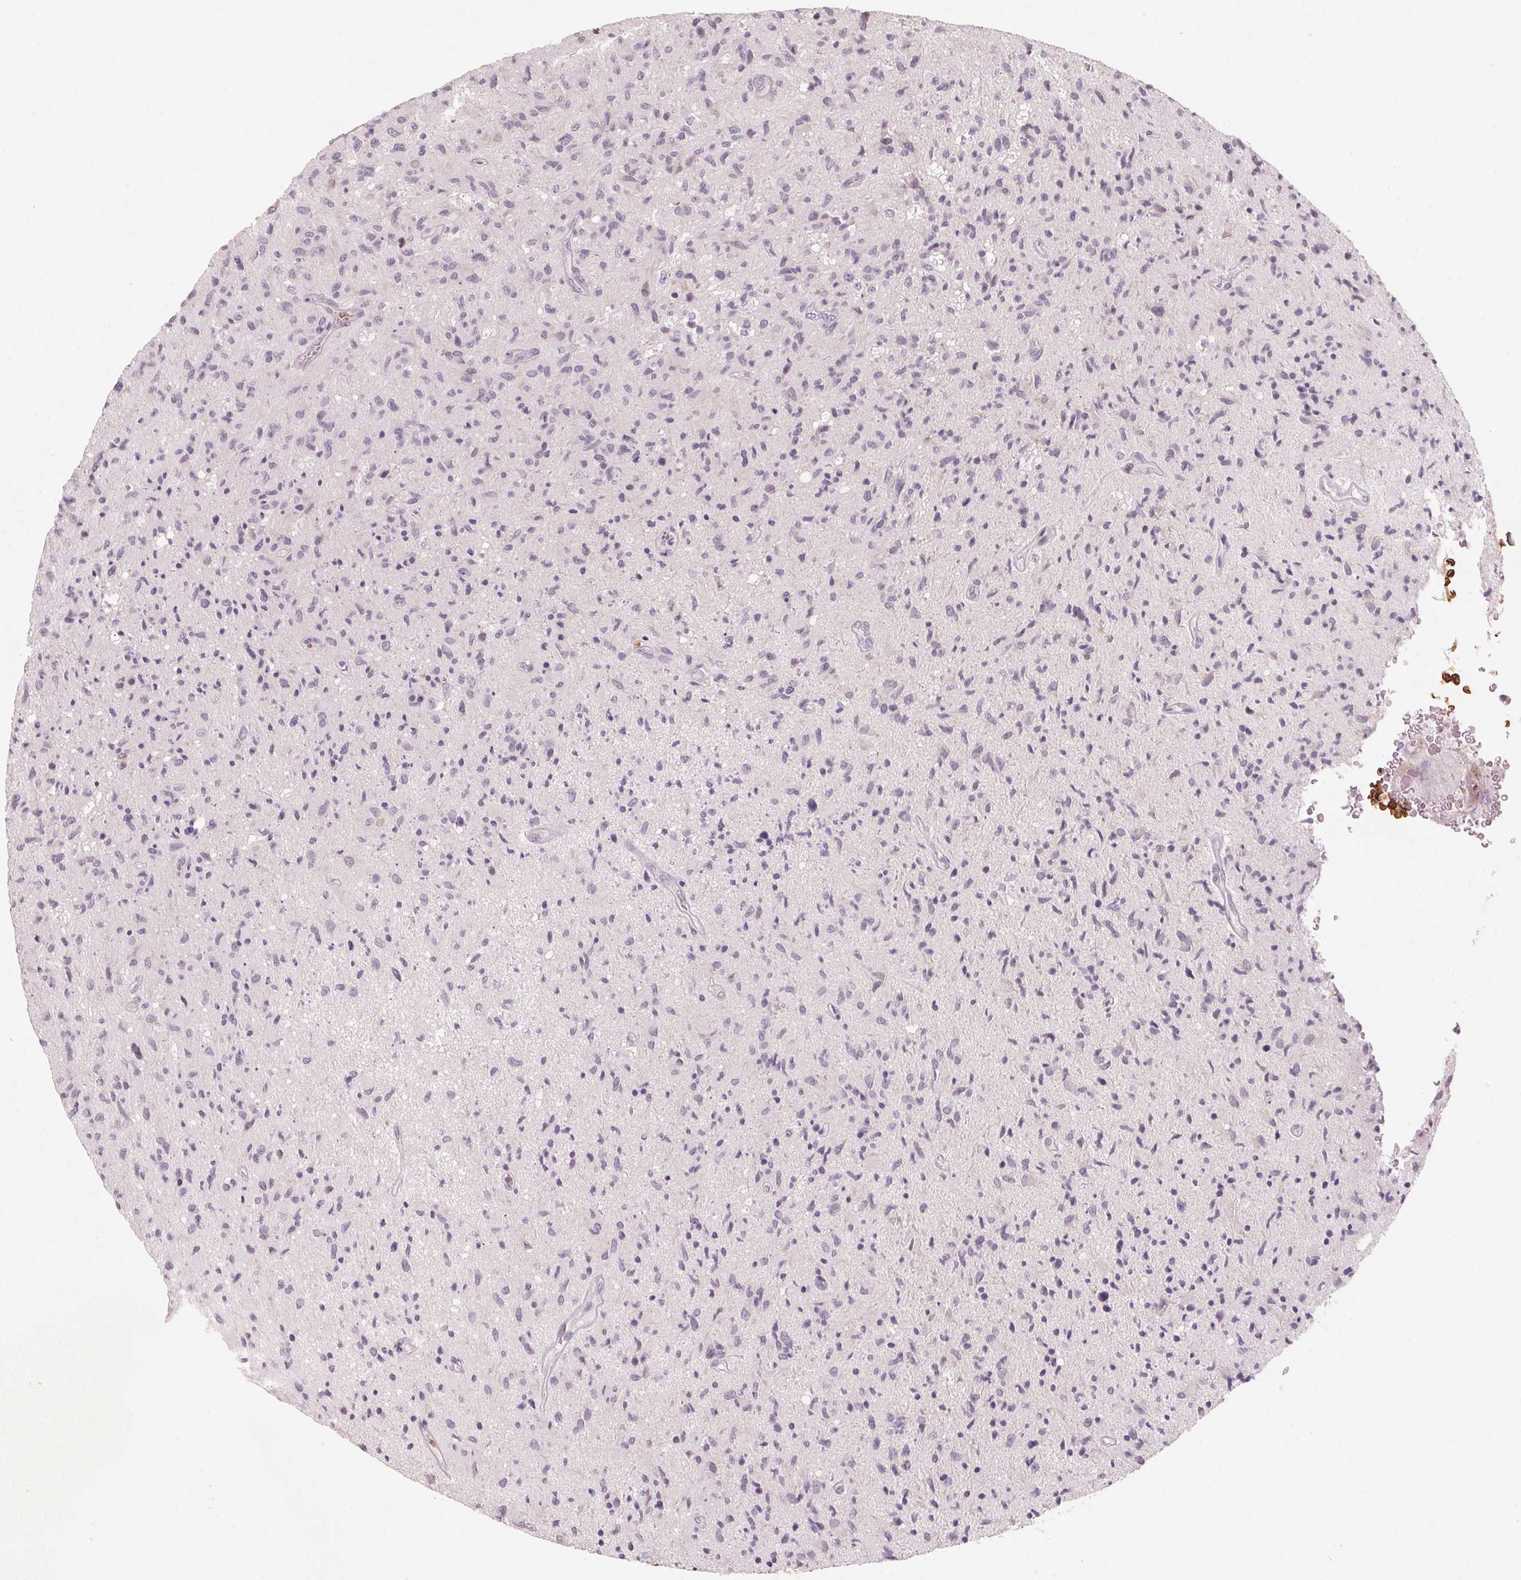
{"staining": {"intensity": "negative", "quantity": "none", "location": "none"}, "tissue": "glioma", "cell_type": "Tumor cells", "image_type": "cancer", "snomed": [{"axis": "morphology", "description": "Glioma, malignant, High grade"}, {"axis": "topography", "description": "Brain"}], "caption": "Immunohistochemistry (IHC) image of neoplastic tissue: human malignant glioma (high-grade) stained with DAB demonstrates no significant protein staining in tumor cells.", "gene": "ADAM20", "patient": {"sex": "male", "age": 54}}